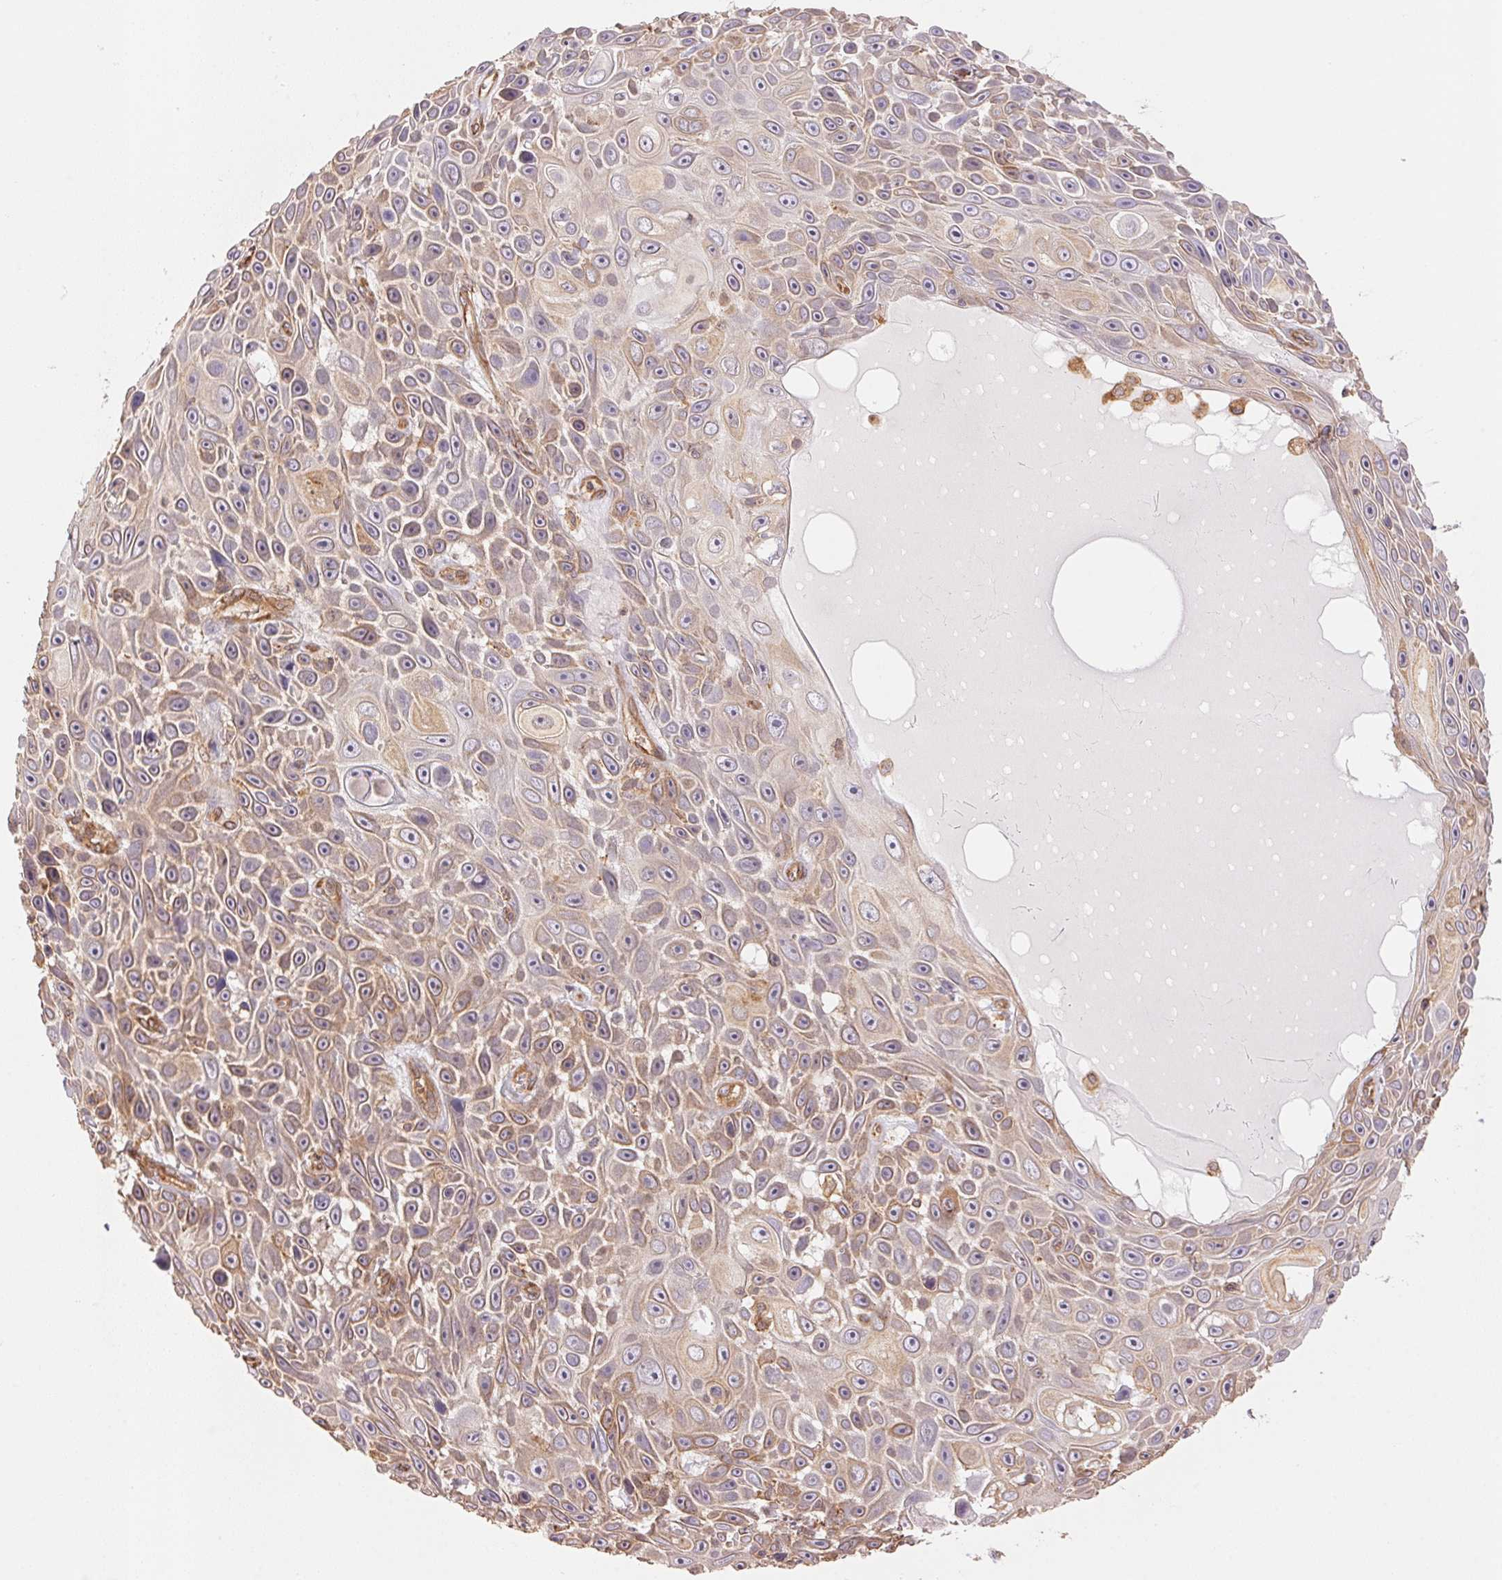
{"staining": {"intensity": "weak", "quantity": "<25%", "location": "cytoplasmic/membranous"}, "tissue": "skin cancer", "cell_type": "Tumor cells", "image_type": "cancer", "snomed": [{"axis": "morphology", "description": "Squamous cell carcinoma, NOS"}, {"axis": "topography", "description": "Skin"}], "caption": "DAB immunohistochemical staining of human skin cancer displays no significant expression in tumor cells.", "gene": "C6orf163", "patient": {"sex": "male", "age": 82}}